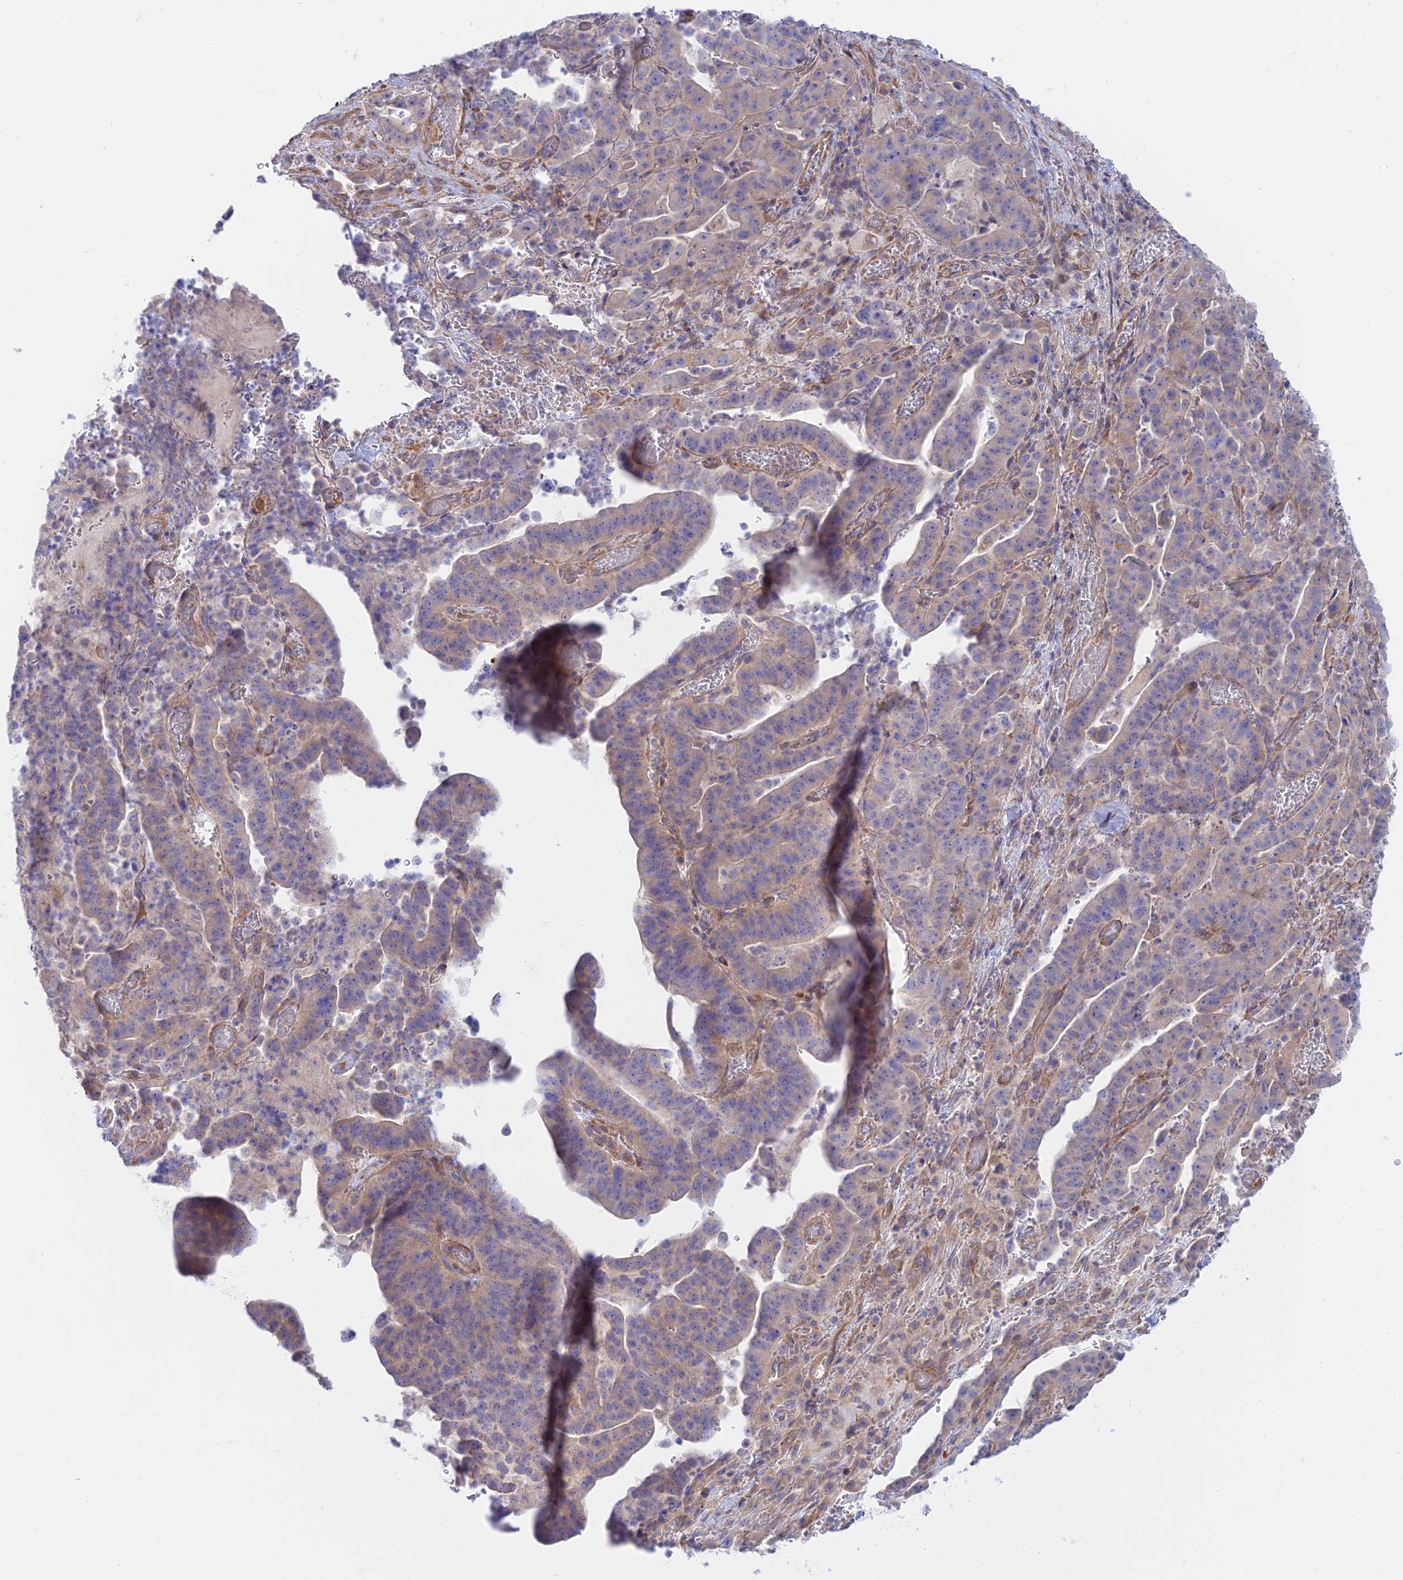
{"staining": {"intensity": "weak", "quantity": "<25%", "location": "cytoplasmic/membranous"}, "tissue": "stomach cancer", "cell_type": "Tumor cells", "image_type": "cancer", "snomed": [{"axis": "morphology", "description": "Adenocarcinoma, NOS"}, {"axis": "topography", "description": "Stomach"}], "caption": "Tumor cells are negative for brown protein staining in stomach cancer (adenocarcinoma). (DAB (3,3'-diaminobenzidine) immunohistochemistry, high magnification).", "gene": "KCNAB1", "patient": {"sex": "male", "age": 48}}